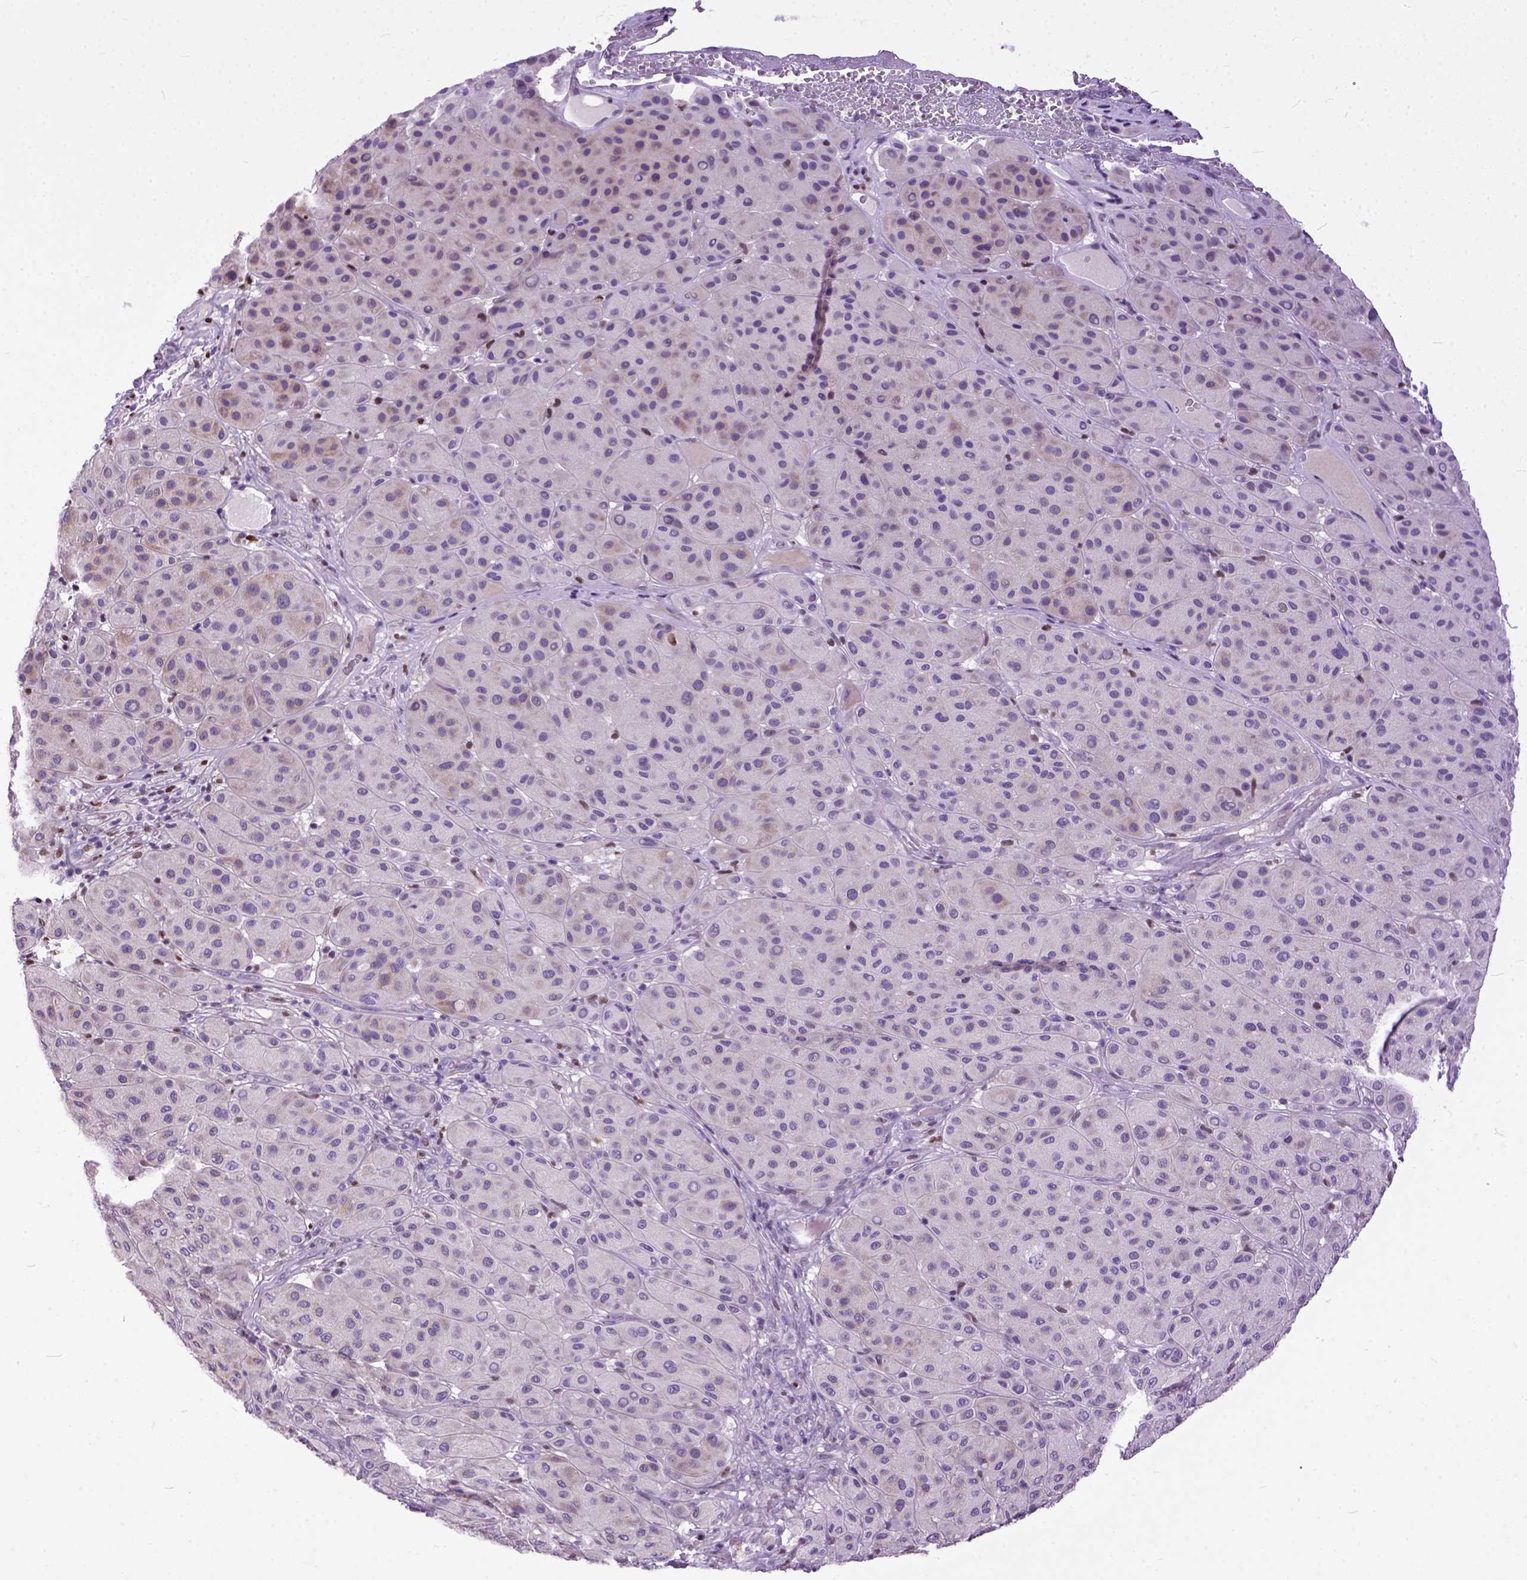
{"staining": {"intensity": "weak", "quantity": "25%-75%", "location": "cytoplasmic/membranous"}, "tissue": "melanoma", "cell_type": "Tumor cells", "image_type": "cancer", "snomed": [{"axis": "morphology", "description": "Malignant melanoma, Metastatic site"}, {"axis": "topography", "description": "Smooth muscle"}], "caption": "Protein expression analysis of human malignant melanoma (metastatic site) reveals weak cytoplasmic/membranous positivity in about 25%-75% of tumor cells.", "gene": "CRB1", "patient": {"sex": "male", "age": 41}}